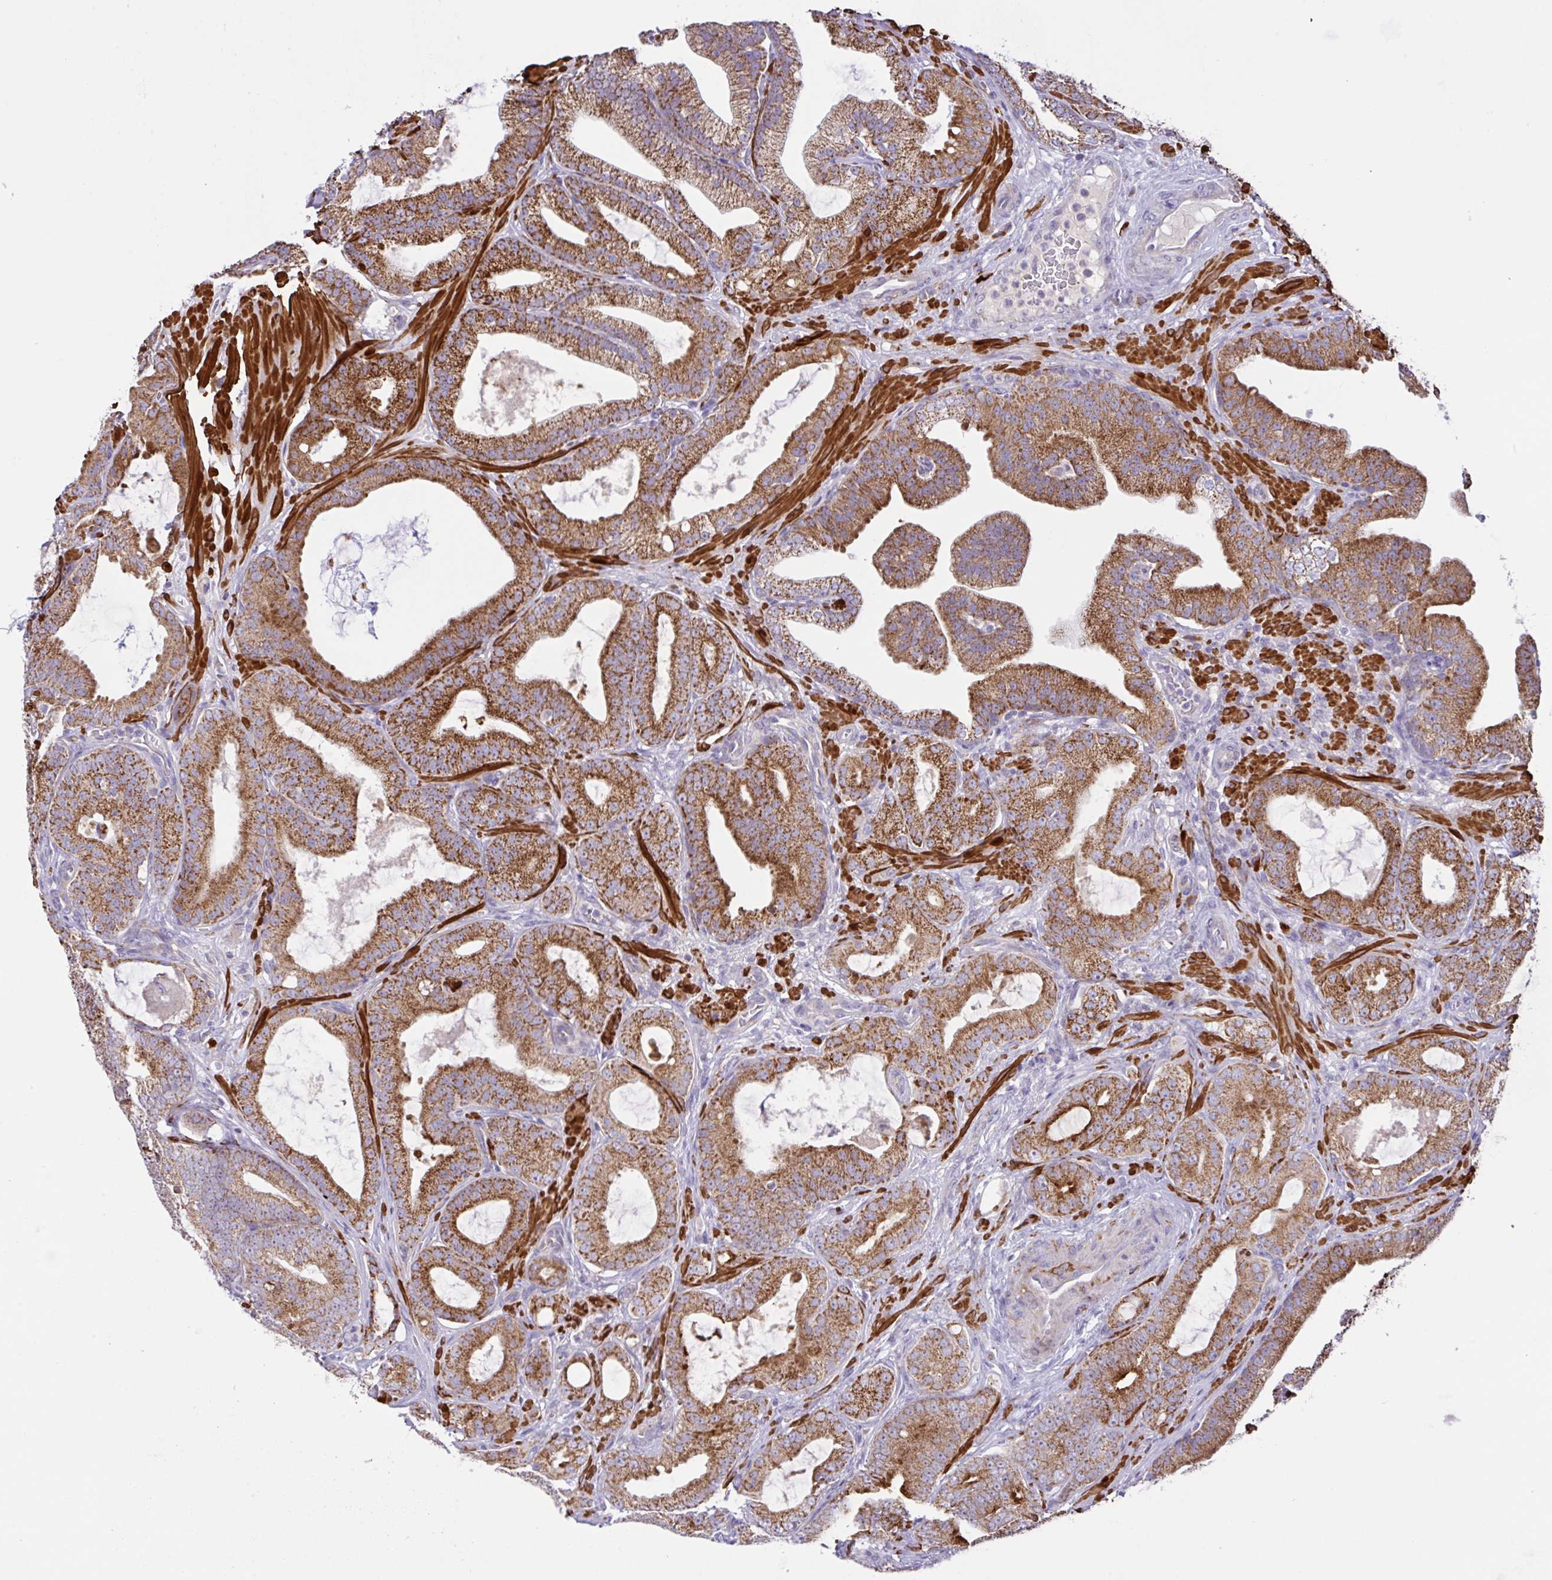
{"staining": {"intensity": "strong", "quantity": ">75%", "location": "cytoplasmic/membranous"}, "tissue": "prostate cancer", "cell_type": "Tumor cells", "image_type": "cancer", "snomed": [{"axis": "morphology", "description": "Adenocarcinoma, High grade"}, {"axis": "topography", "description": "Prostate"}], "caption": "This micrograph shows IHC staining of human high-grade adenocarcinoma (prostate), with high strong cytoplasmic/membranous staining in about >75% of tumor cells.", "gene": "CHDH", "patient": {"sex": "male", "age": 65}}